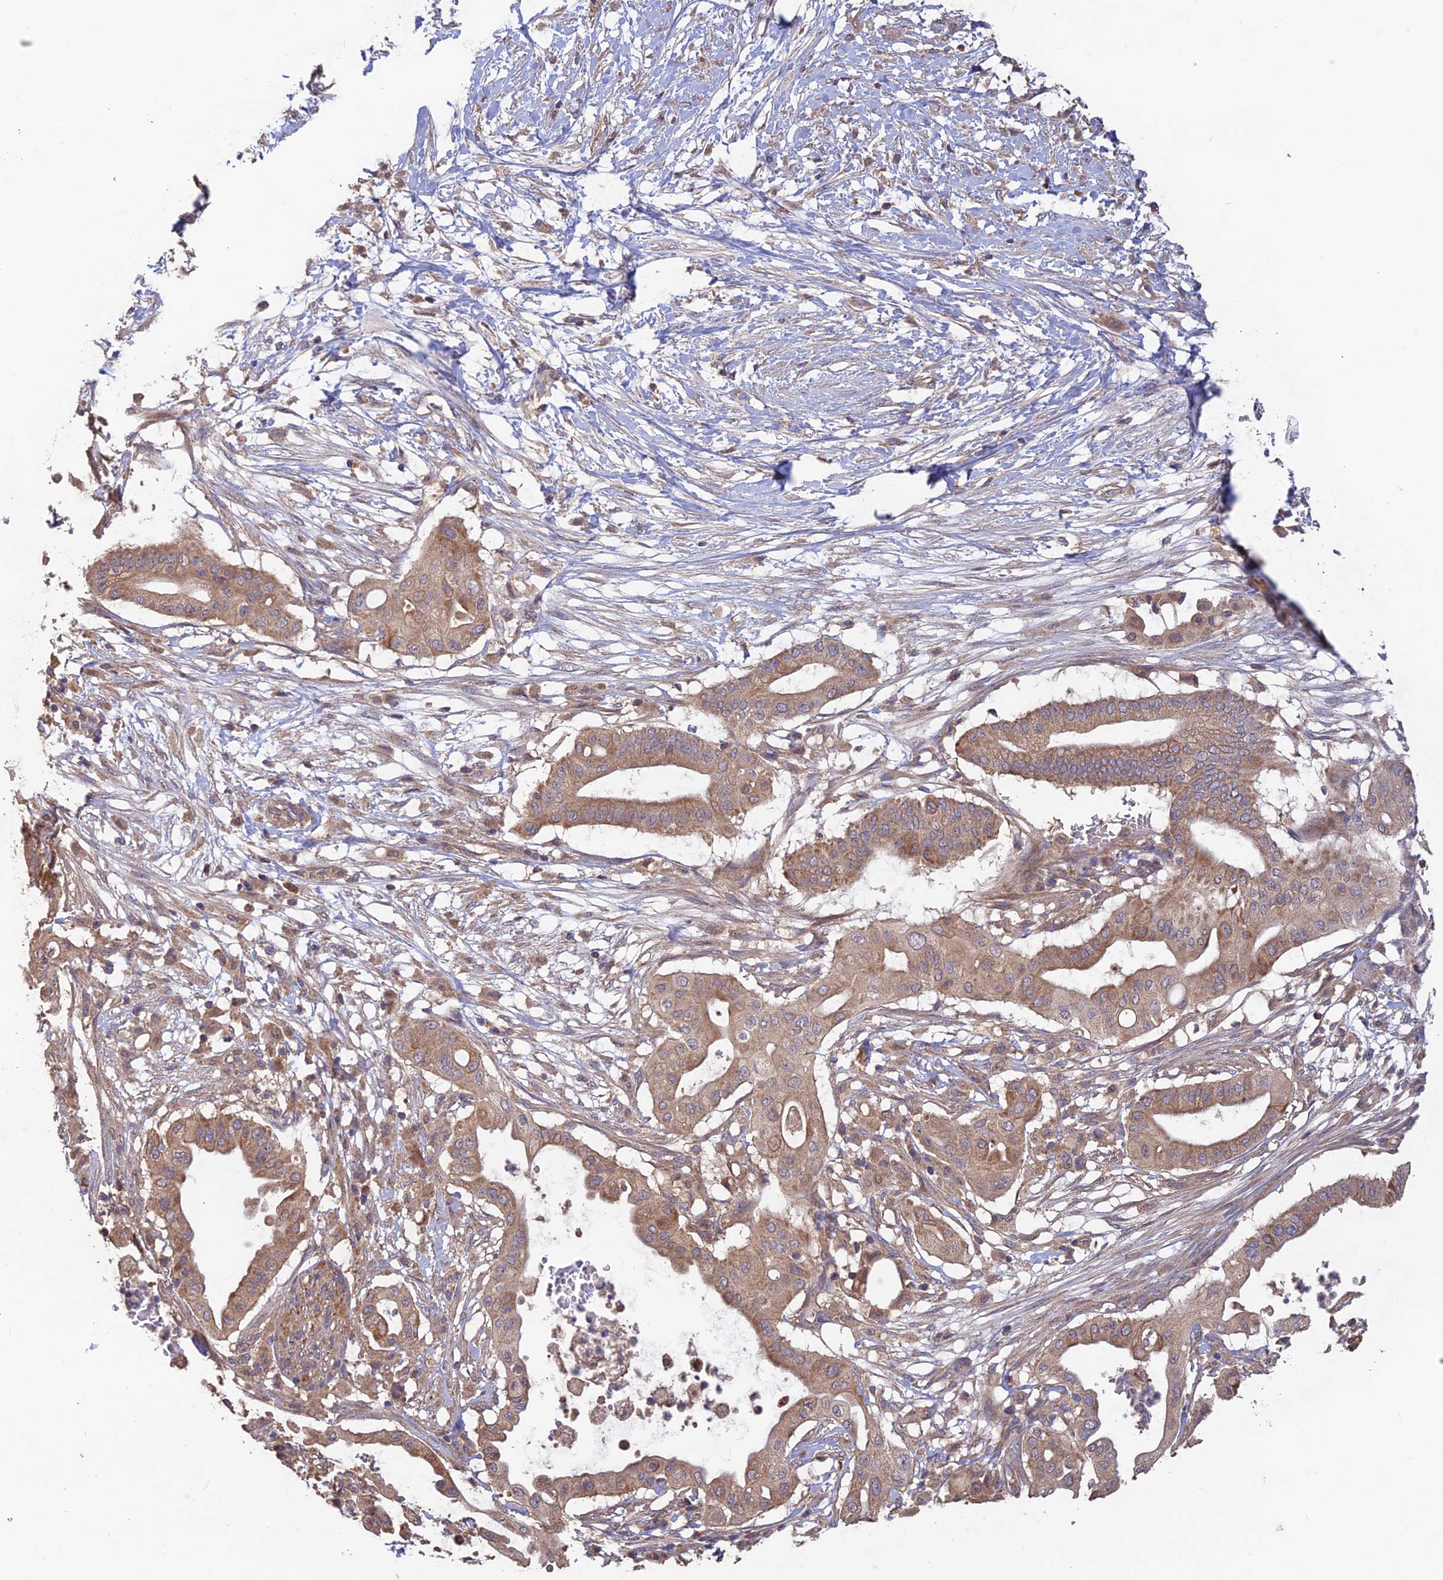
{"staining": {"intensity": "moderate", "quantity": ">75%", "location": "cytoplasmic/membranous"}, "tissue": "pancreatic cancer", "cell_type": "Tumor cells", "image_type": "cancer", "snomed": [{"axis": "morphology", "description": "Adenocarcinoma, NOS"}, {"axis": "topography", "description": "Pancreas"}], "caption": "Immunohistochemistry staining of pancreatic cancer, which shows medium levels of moderate cytoplasmic/membranous staining in about >75% of tumor cells indicating moderate cytoplasmic/membranous protein positivity. The staining was performed using DAB (brown) for protein detection and nuclei were counterstained in hematoxylin (blue).", "gene": "SHISA5", "patient": {"sex": "male", "age": 68}}